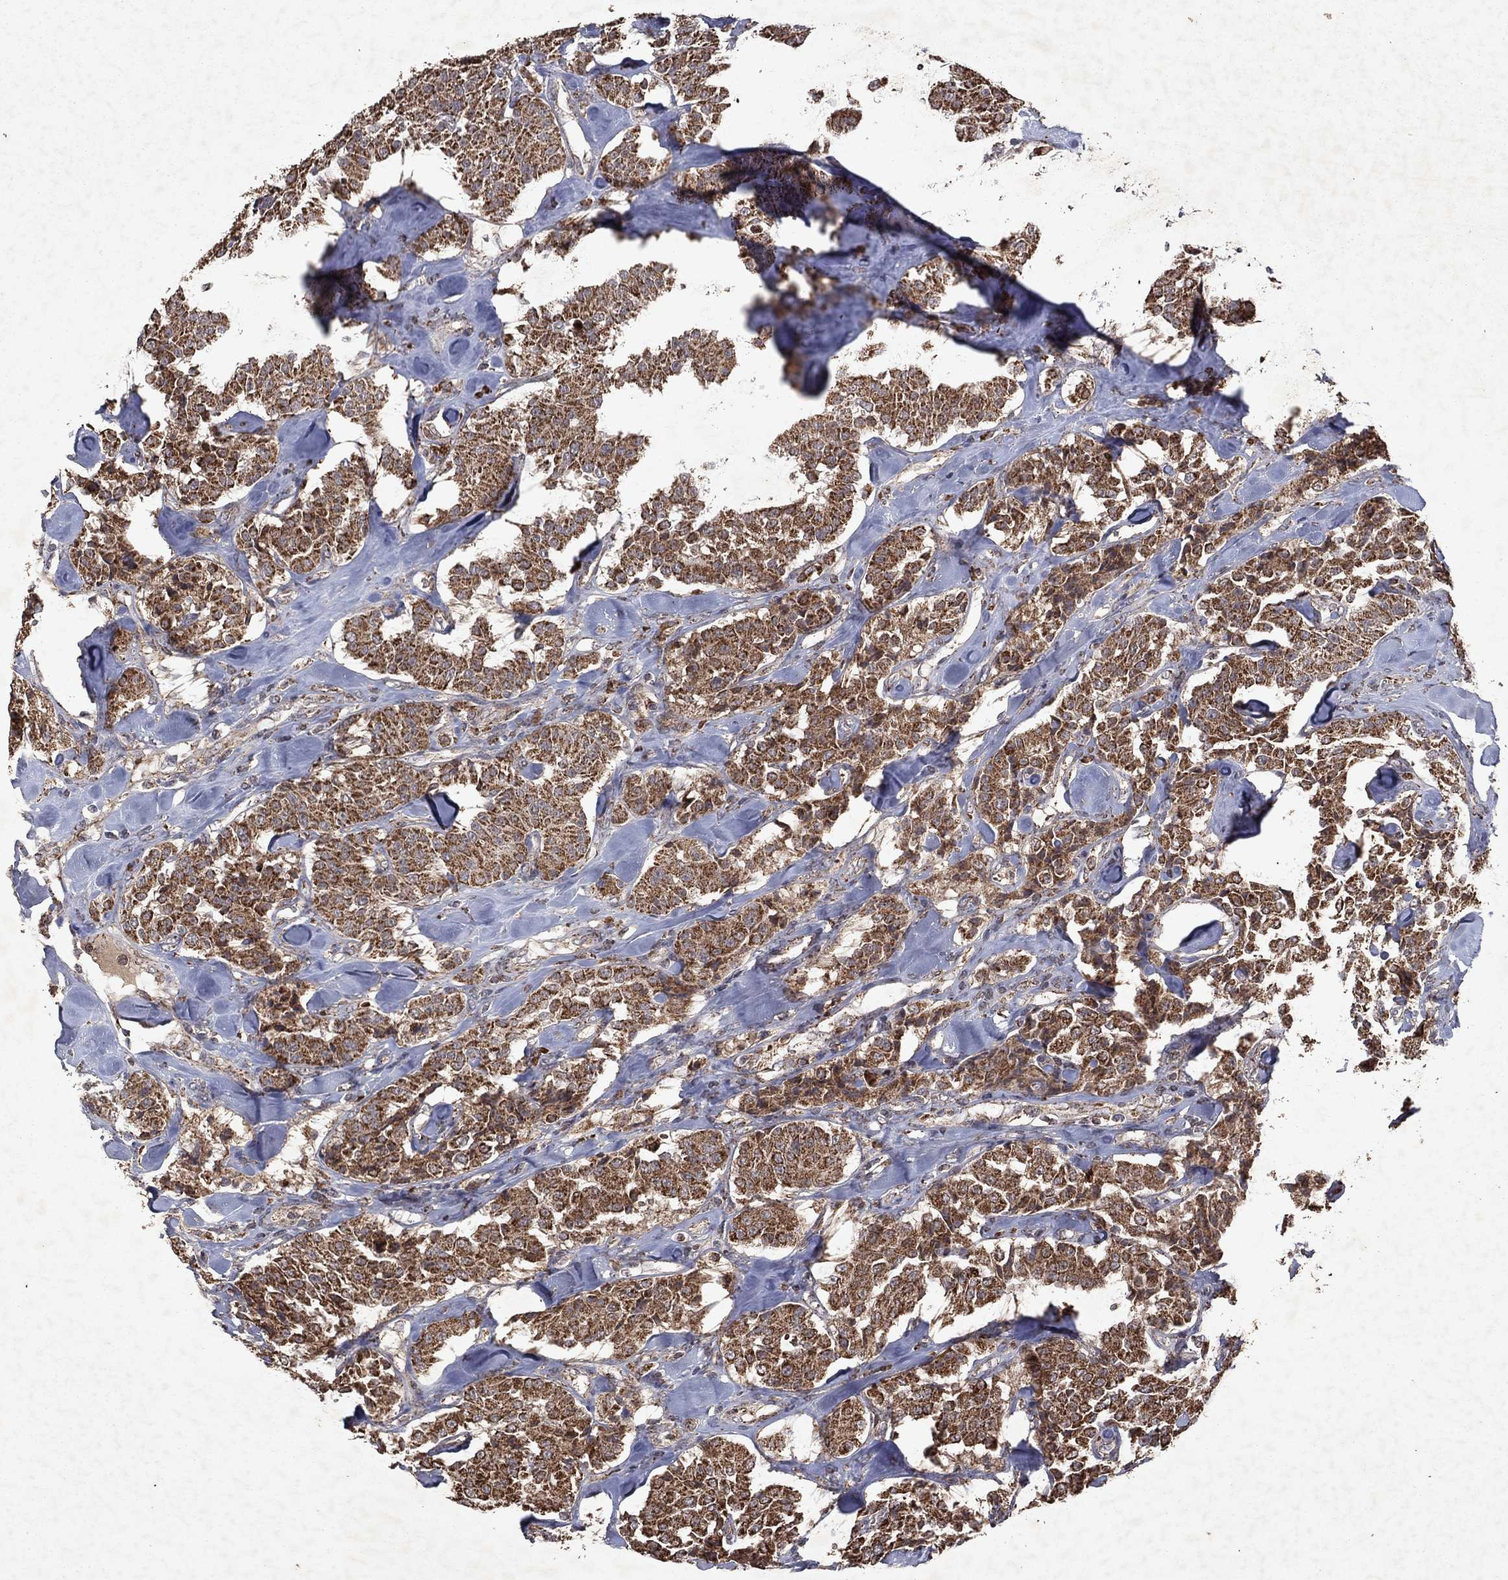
{"staining": {"intensity": "strong", "quantity": ">75%", "location": "cytoplasmic/membranous"}, "tissue": "carcinoid", "cell_type": "Tumor cells", "image_type": "cancer", "snomed": [{"axis": "morphology", "description": "Carcinoid, malignant, NOS"}, {"axis": "topography", "description": "Pancreas"}], "caption": "Strong cytoplasmic/membranous positivity is seen in approximately >75% of tumor cells in carcinoid (malignant).", "gene": "PYROXD2", "patient": {"sex": "male", "age": 41}}